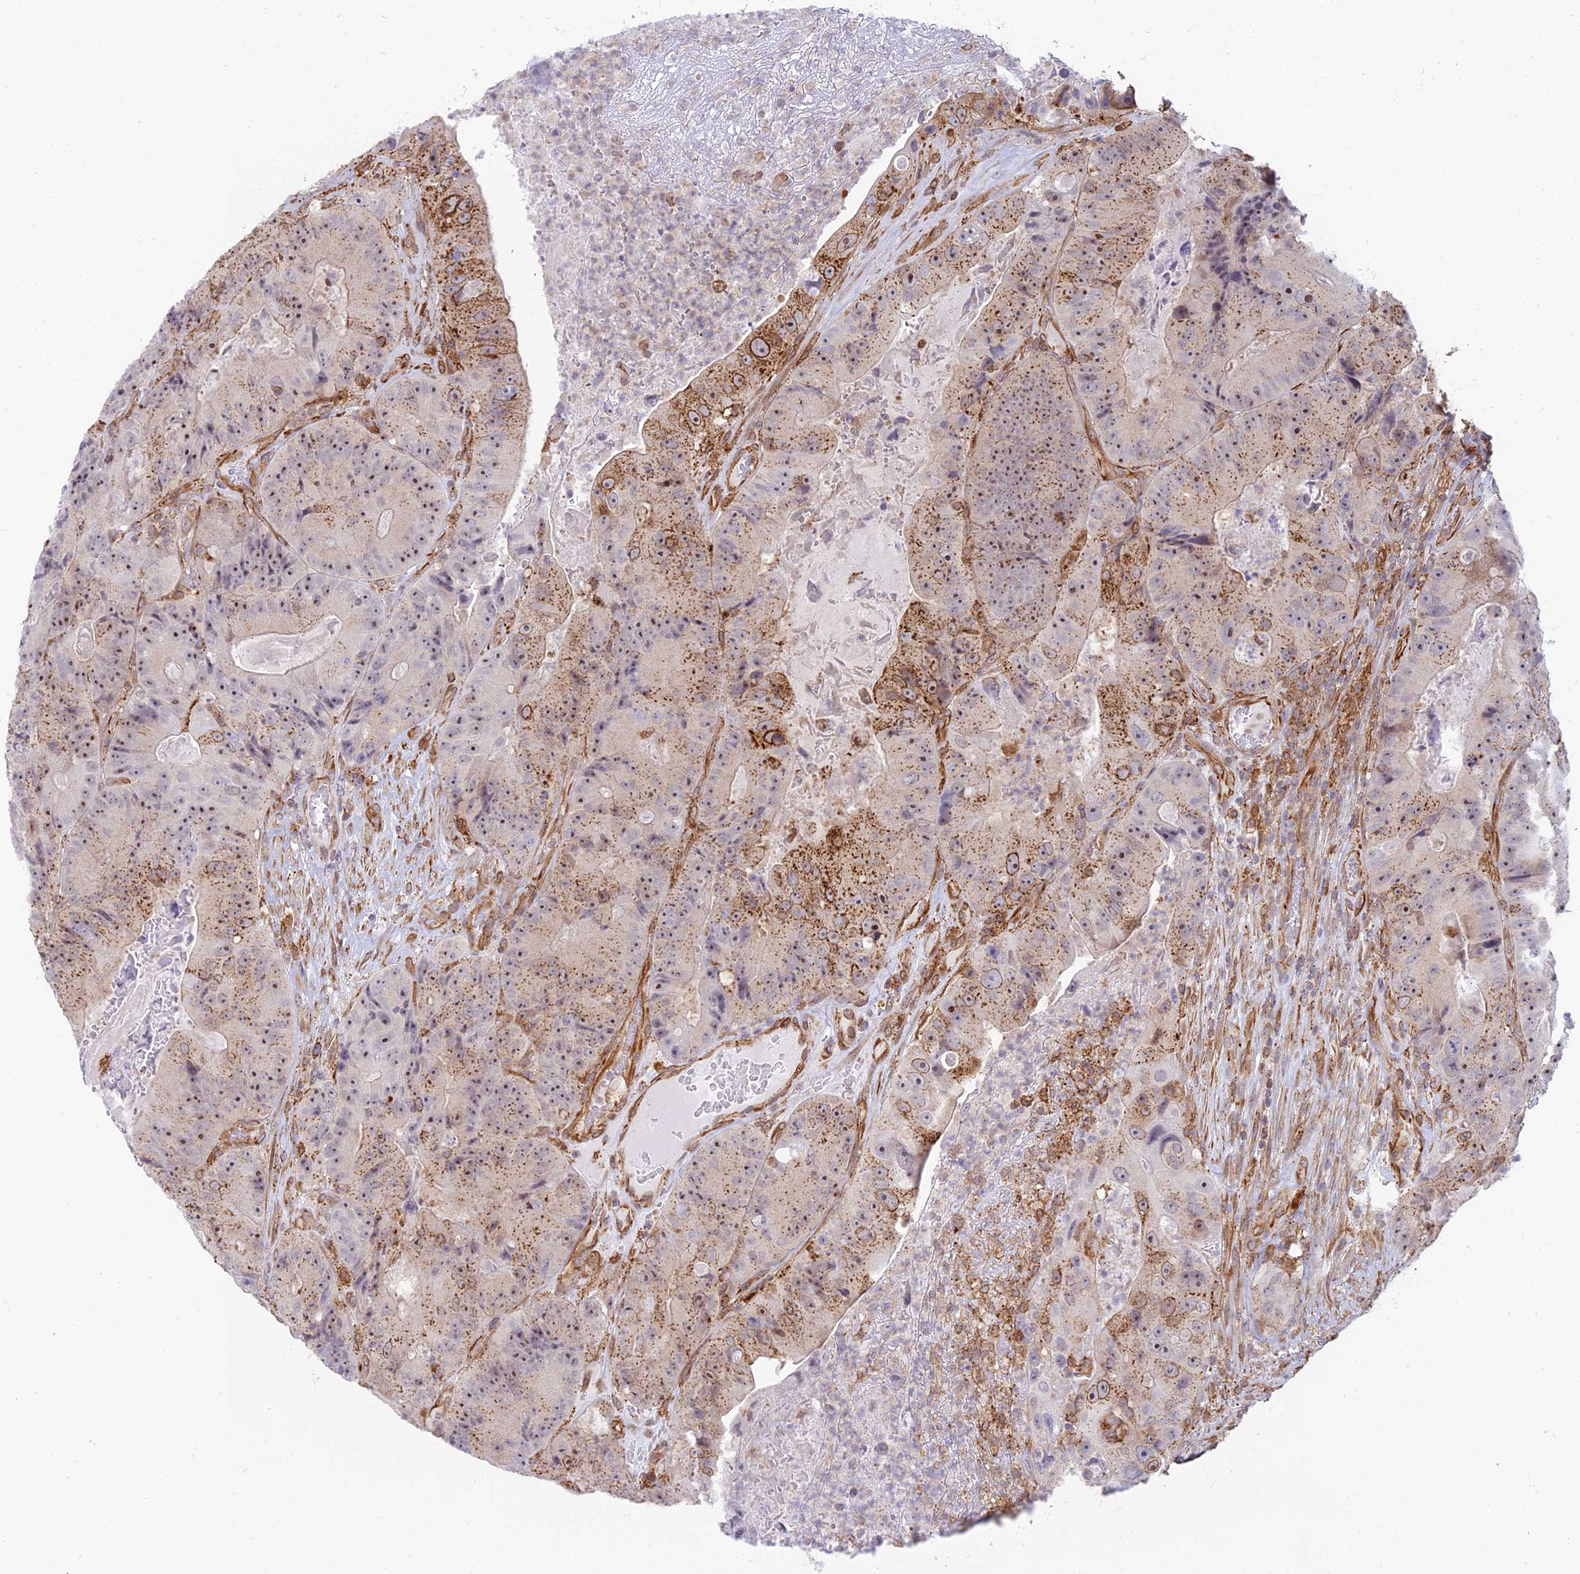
{"staining": {"intensity": "moderate", "quantity": ">75%", "location": "cytoplasmic/membranous,nuclear"}, "tissue": "colorectal cancer", "cell_type": "Tumor cells", "image_type": "cancer", "snomed": [{"axis": "morphology", "description": "Adenocarcinoma, NOS"}, {"axis": "topography", "description": "Colon"}], "caption": "This photomicrograph shows adenocarcinoma (colorectal) stained with immunohistochemistry (IHC) to label a protein in brown. The cytoplasmic/membranous and nuclear of tumor cells show moderate positivity for the protein. Nuclei are counter-stained blue.", "gene": "SAPCD2", "patient": {"sex": "female", "age": 86}}